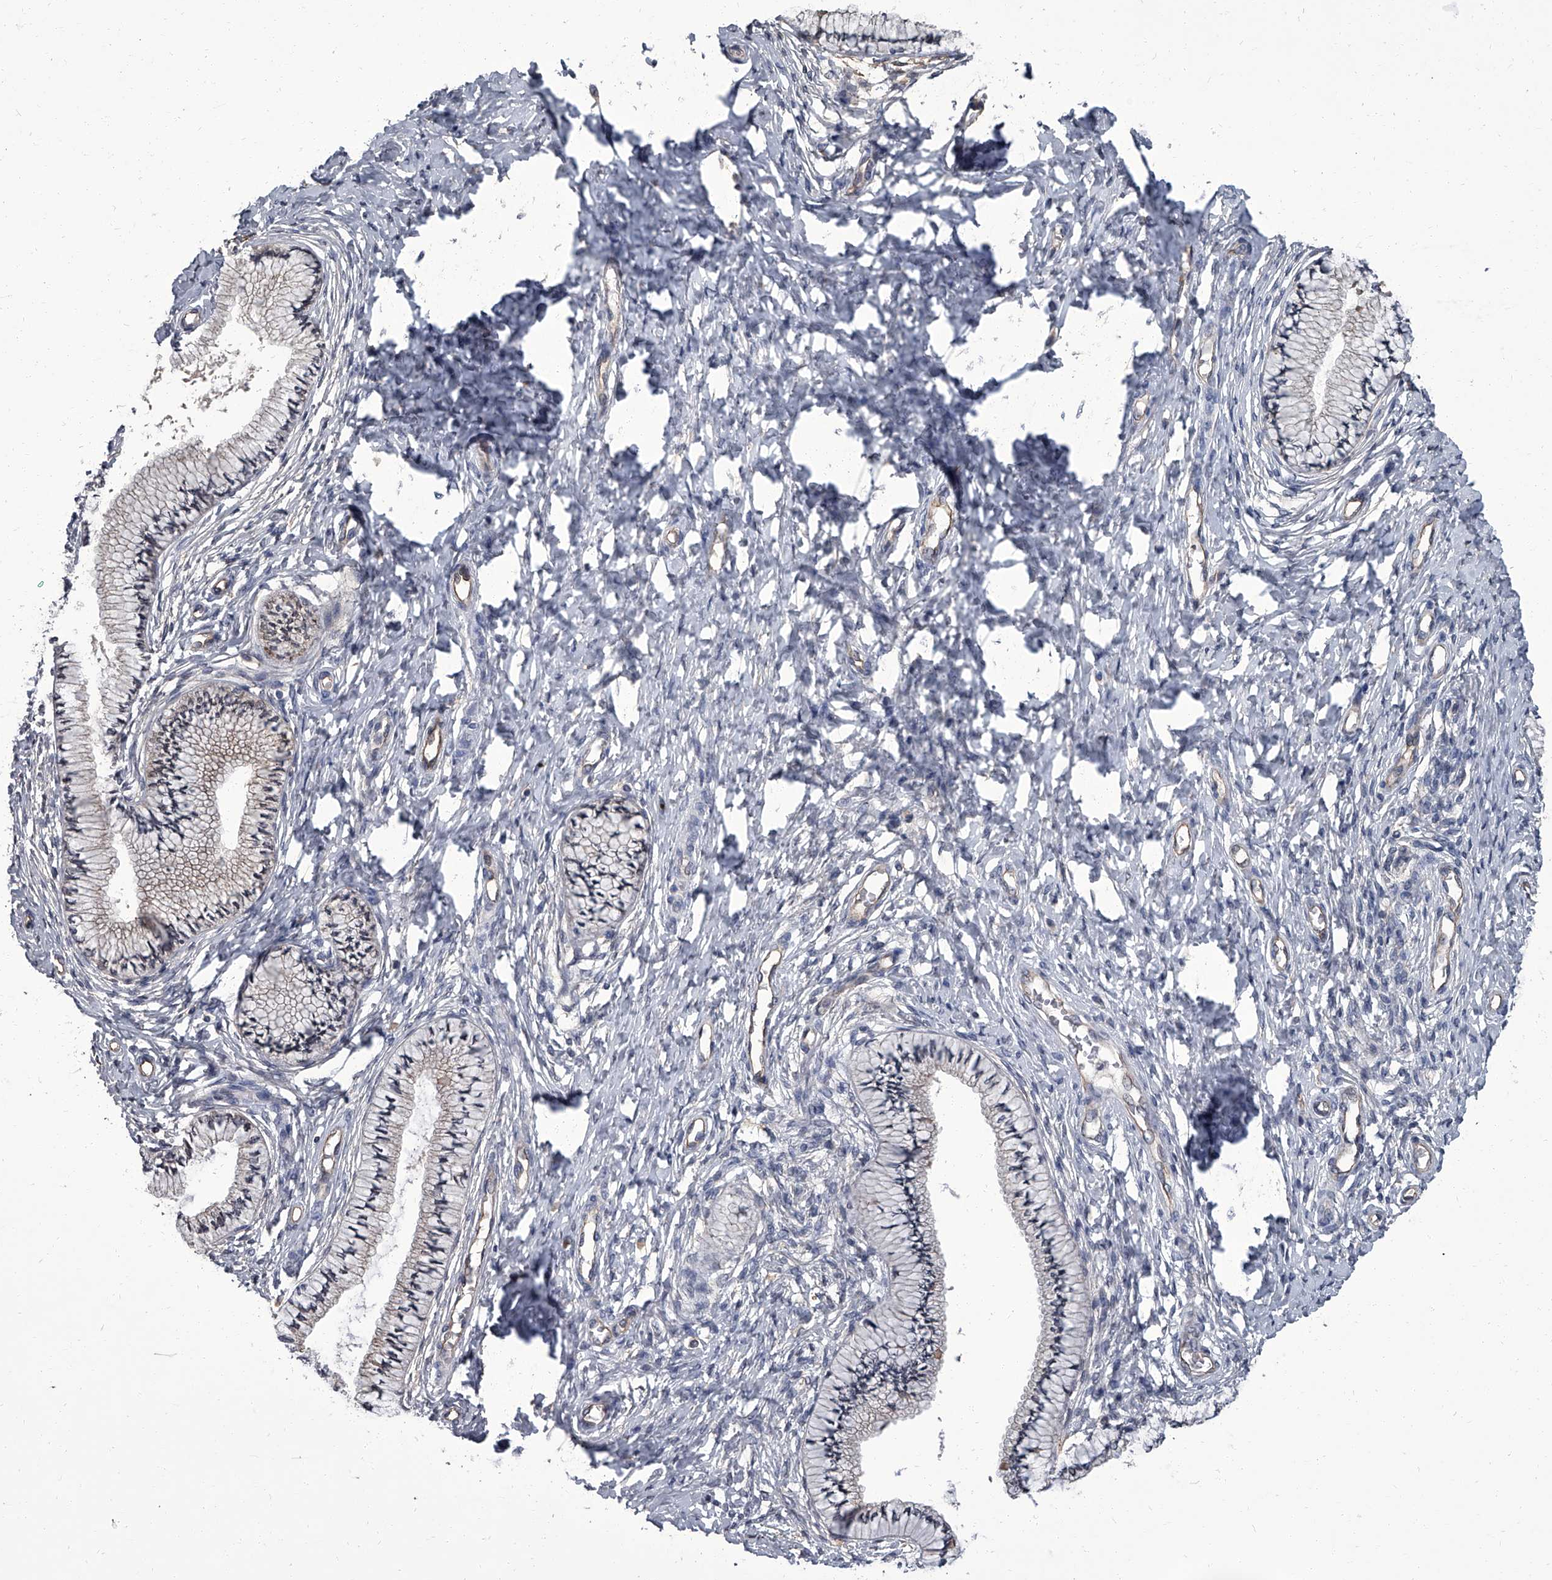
{"staining": {"intensity": "moderate", "quantity": "25%-75%", "location": "cytoplasmic/membranous"}, "tissue": "cervix", "cell_type": "Glandular cells", "image_type": "normal", "snomed": [{"axis": "morphology", "description": "Normal tissue, NOS"}, {"axis": "topography", "description": "Cervix"}], "caption": "Protein analysis of unremarkable cervix shows moderate cytoplasmic/membranous staining in about 25%-75% of glandular cells.", "gene": "SIRT4", "patient": {"sex": "female", "age": 36}}